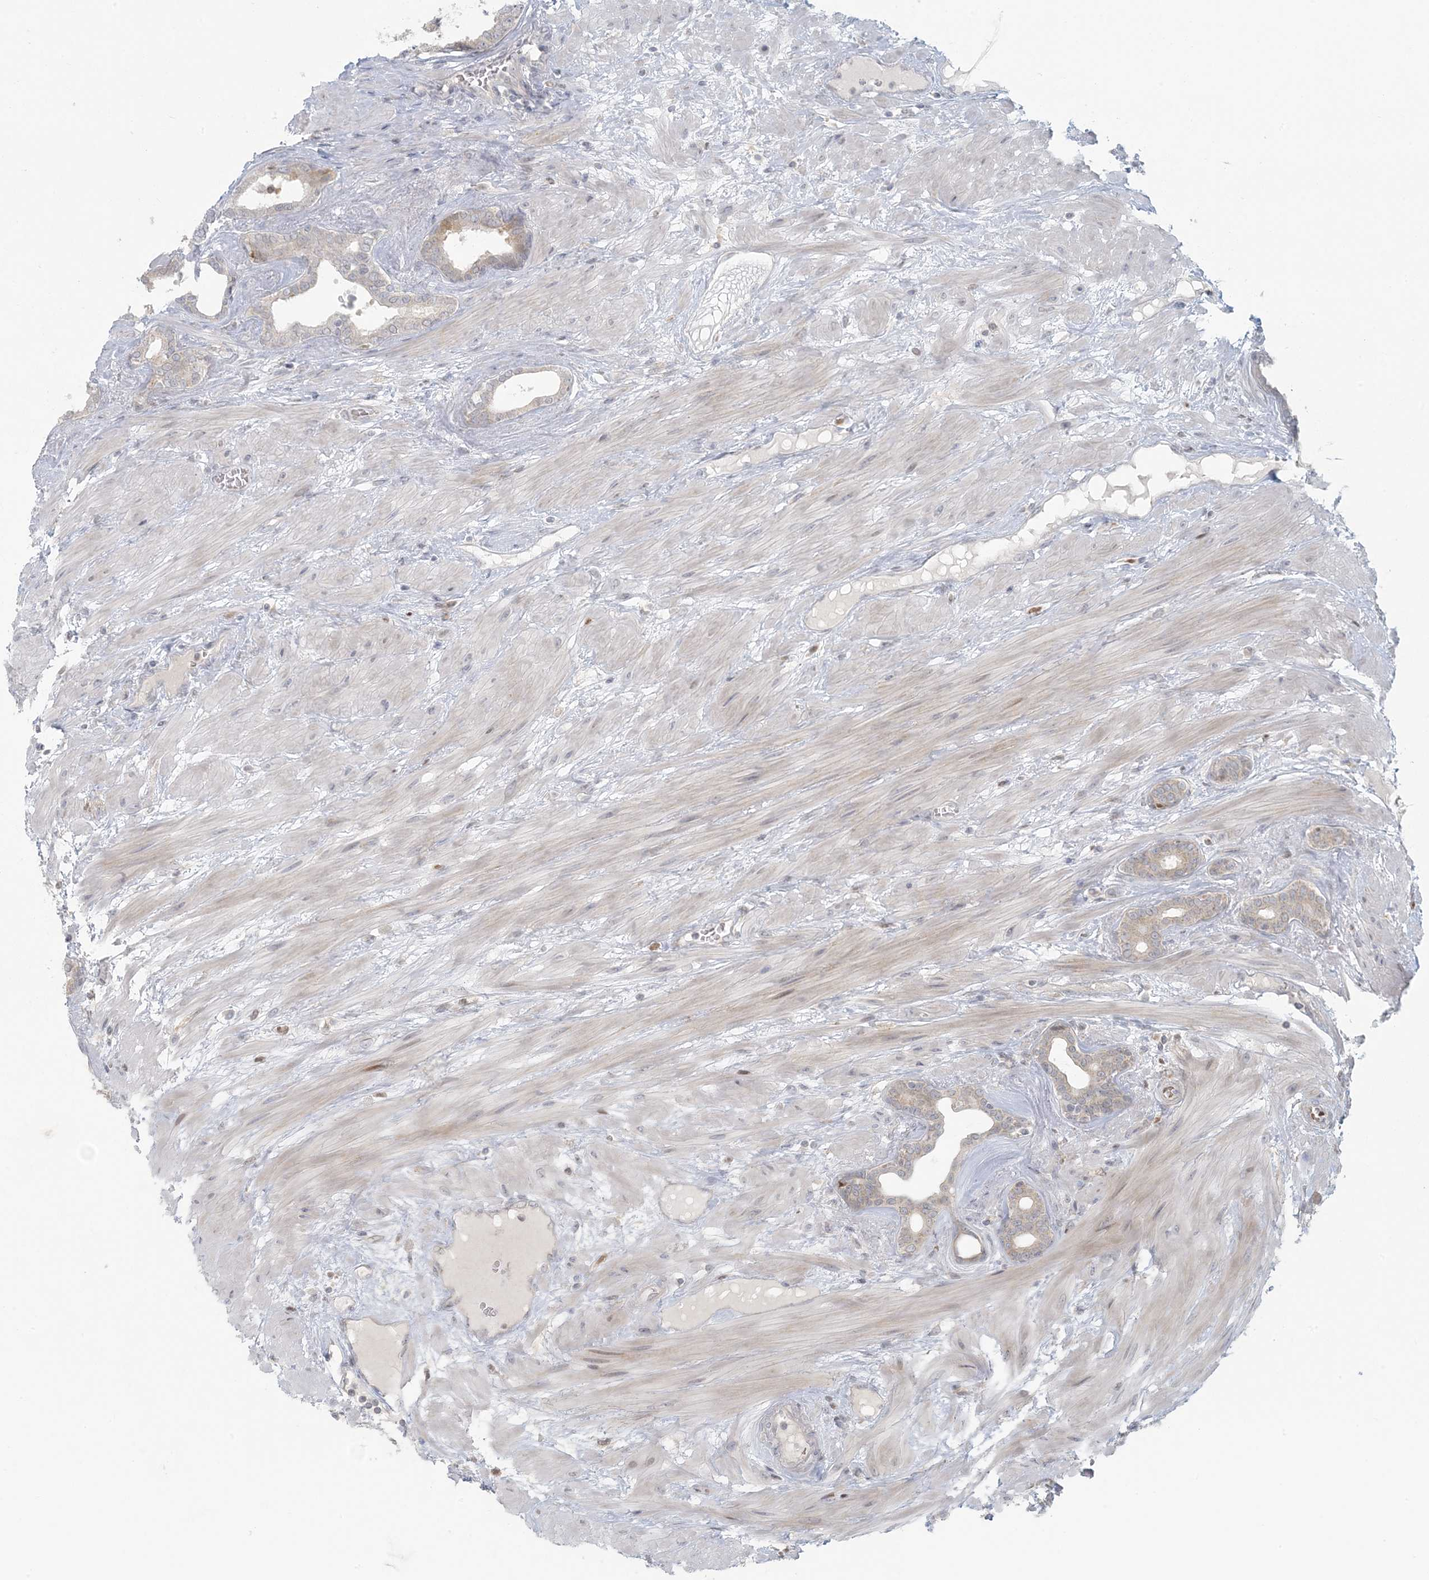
{"staining": {"intensity": "negative", "quantity": "none", "location": "none"}, "tissue": "prostate cancer", "cell_type": "Tumor cells", "image_type": "cancer", "snomed": [{"axis": "morphology", "description": "Adenocarcinoma, Low grade"}, {"axis": "topography", "description": "Prostate"}], "caption": "IHC photomicrograph of human prostate cancer stained for a protein (brown), which shows no expression in tumor cells.", "gene": "CTDNEP1", "patient": {"sex": "male", "age": 60}}